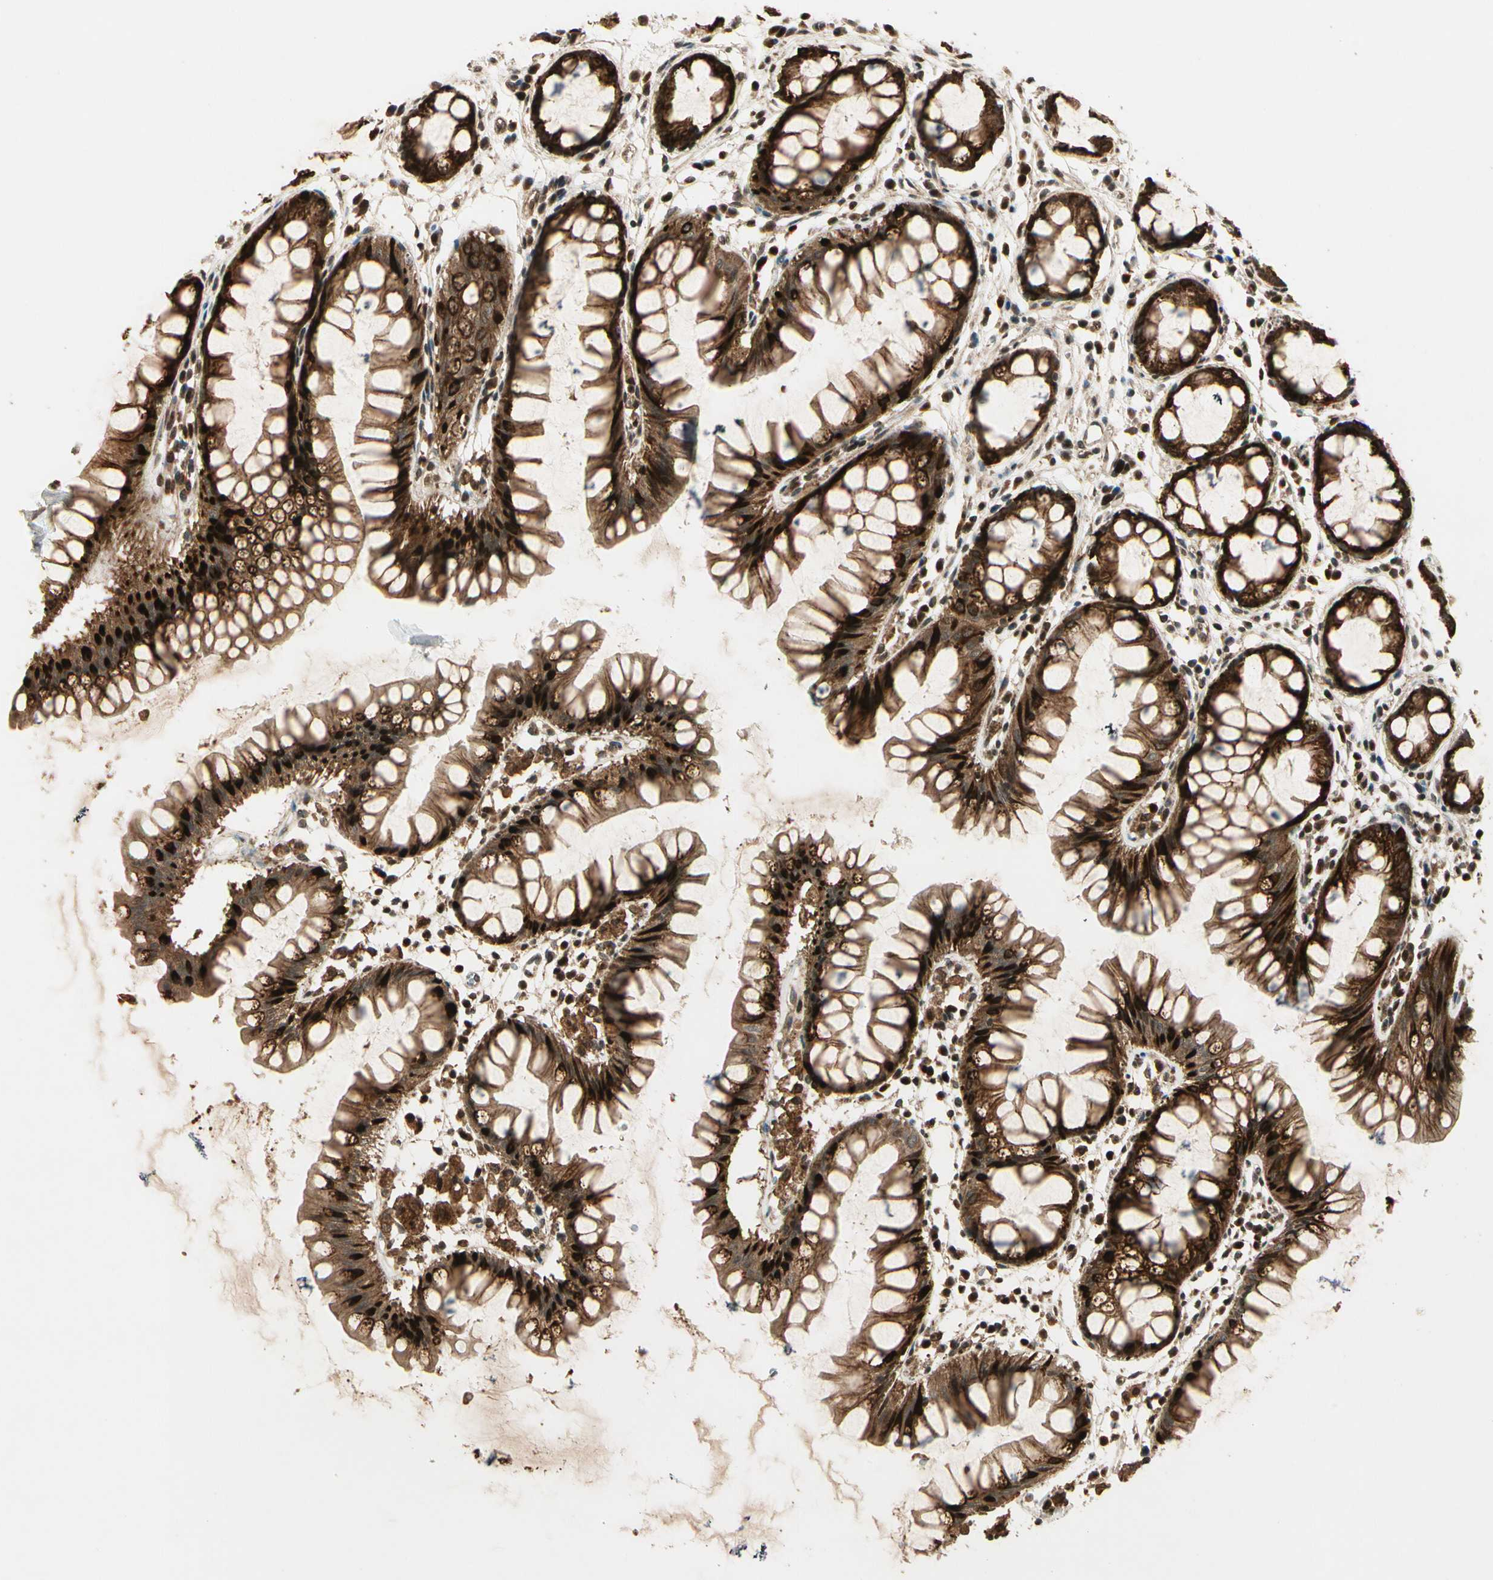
{"staining": {"intensity": "strong", "quantity": ">75%", "location": "cytoplasmic/membranous"}, "tissue": "rectum", "cell_type": "Glandular cells", "image_type": "normal", "snomed": [{"axis": "morphology", "description": "Normal tissue, NOS"}, {"axis": "morphology", "description": "Adenocarcinoma, NOS"}, {"axis": "topography", "description": "Rectum"}], "caption": "Protein analysis of normal rectum displays strong cytoplasmic/membranous expression in approximately >75% of glandular cells.", "gene": "GLUL", "patient": {"sex": "female", "age": 65}}